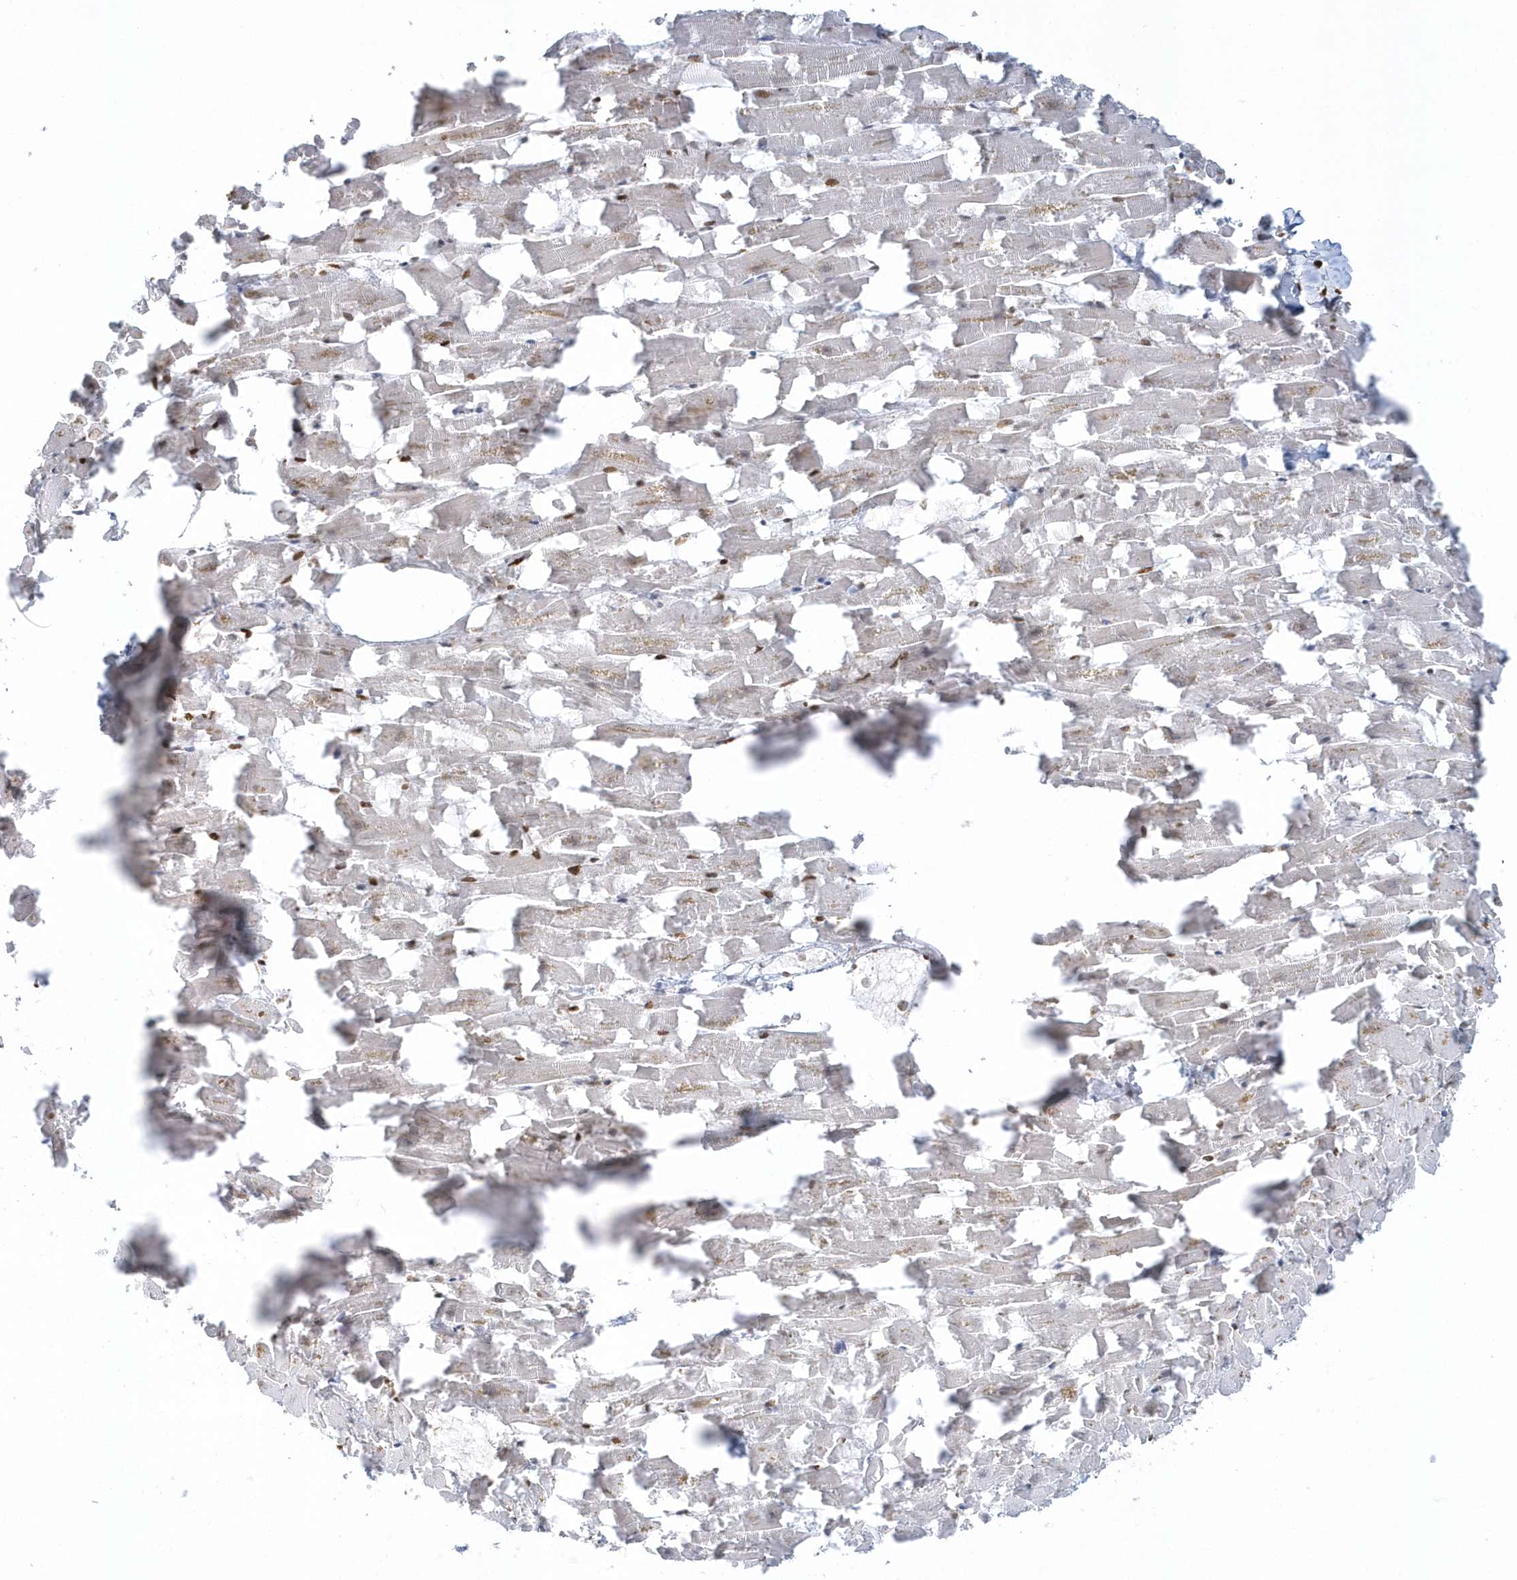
{"staining": {"intensity": "strong", "quantity": "25%-75%", "location": "nuclear"}, "tissue": "heart muscle", "cell_type": "Cardiomyocytes", "image_type": "normal", "snomed": [{"axis": "morphology", "description": "Normal tissue, NOS"}, {"axis": "topography", "description": "Heart"}], "caption": "Strong nuclear protein positivity is seen in about 25%-75% of cardiomyocytes in heart muscle.", "gene": "SUMO2", "patient": {"sex": "female", "age": 64}}